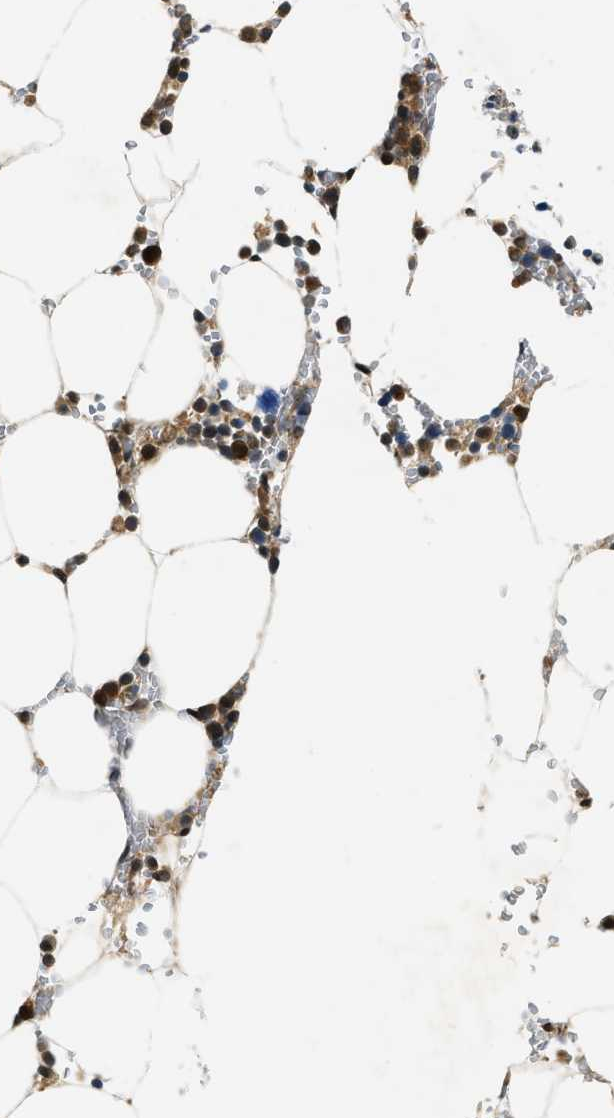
{"staining": {"intensity": "strong", "quantity": "25%-75%", "location": "cytoplasmic/membranous"}, "tissue": "bone marrow", "cell_type": "Hematopoietic cells", "image_type": "normal", "snomed": [{"axis": "morphology", "description": "Normal tissue, NOS"}, {"axis": "topography", "description": "Bone marrow"}], "caption": "A brown stain labels strong cytoplasmic/membranous positivity of a protein in hematopoietic cells of normal human bone marrow. The protein is stained brown, and the nuclei are stained in blue (DAB (3,3'-diaminobenzidine) IHC with brightfield microscopy, high magnification).", "gene": "SMAD4", "patient": {"sex": "male", "age": 70}}